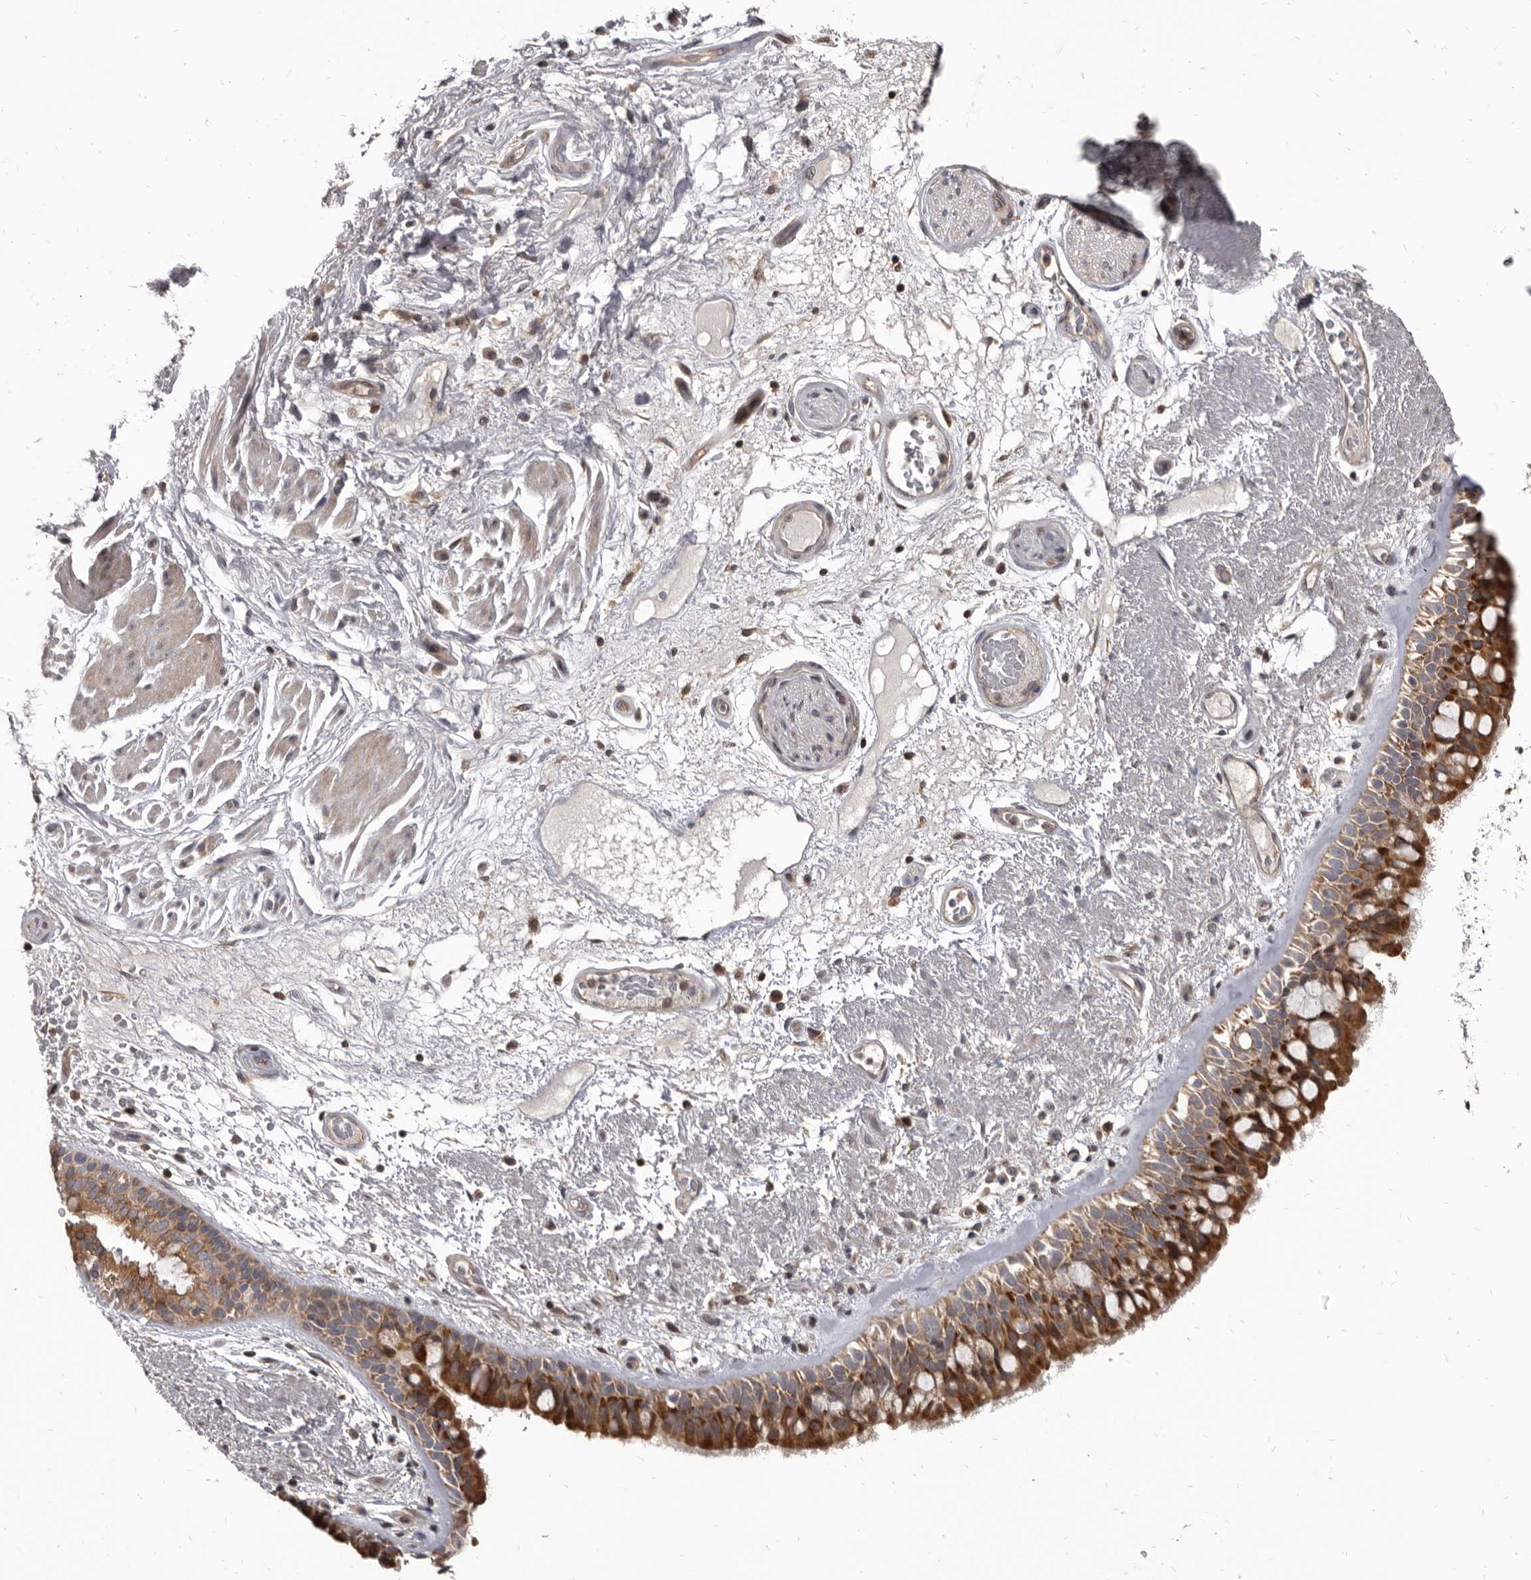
{"staining": {"intensity": "strong", "quantity": ">75%", "location": "cytoplasmic/membranous"}, "tissue": "bronchus", "cell_type": "Respiratory epithelial cells", "image_type": "normal", "snomed": [{"axis": "morphology", "description": "Normal tissue, NOS"}, {"axis": "morphology", "description": "Squamous cell carcinoma, NOS"}, {"axis": "topography", "description": "Lymph node"}, {"axis": "topography", "description": "Bronchus"}, {"axis": "topography", "description": "Lung"}], "caption": "This is a photomicrograph of immunohistochemistry staining of benign bronchus, which shows strong positivity in the cytoplasmic/membranous of respiratory epithelial cells.", "gene": "MAP3K14", "patient": {"sex": "male", "age": 66}}